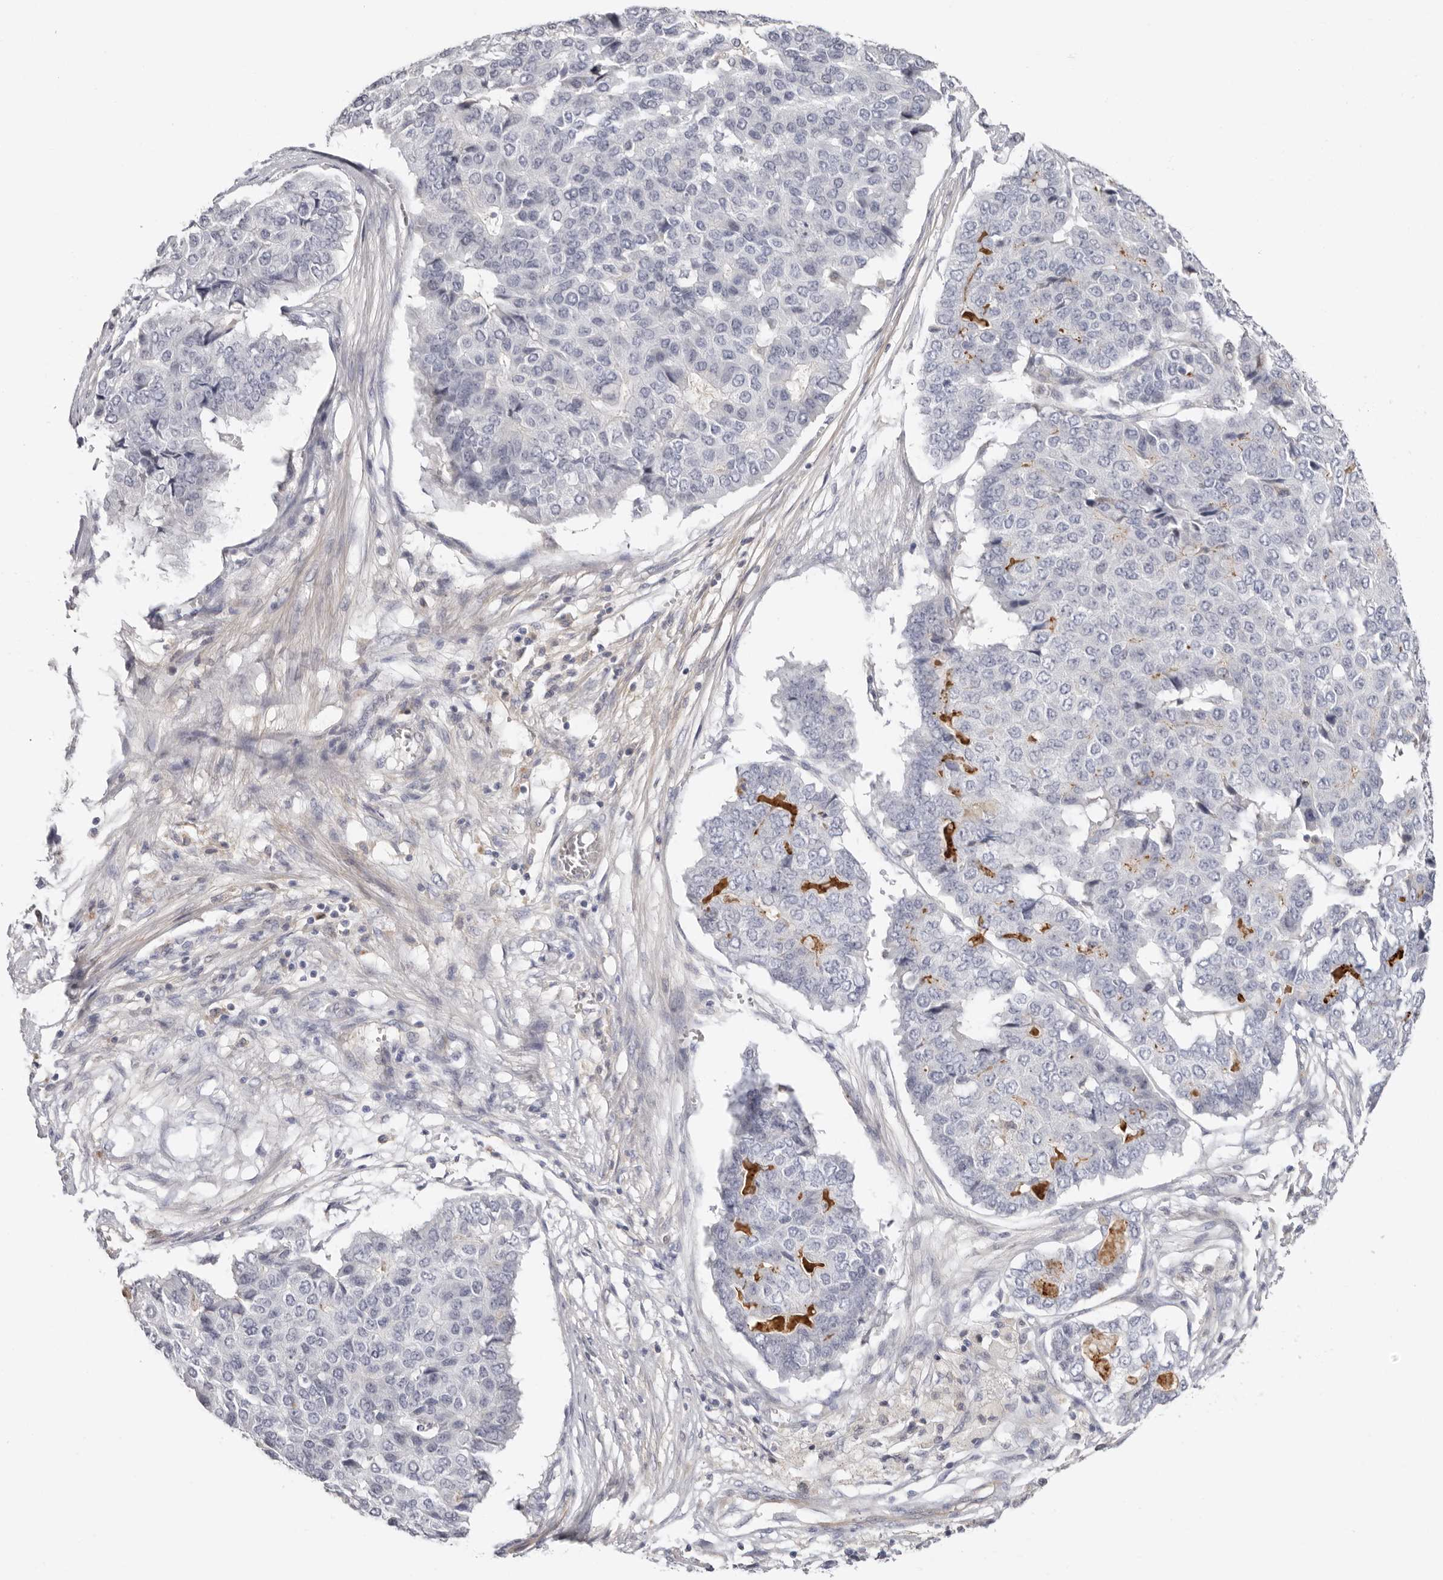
{"staining": {"intensity": "negative", "quantity": "none", "location": "none"}, "tissue": "pancreatic cancer", "cell_type": "Tumor cells", "image_type": "cancer", "snomed": [{"axis": "morphology", "description": "Adenocarcinoma, NOS"}, {"axis": "topography", "description": "Pancreas"}], "caption": "DAB immunohistochemical staining of human pancreatic cancer (adenocarcinoma) demonstrates no significant expression in tumor cells.", "gene": "PKDCC", "patient": {"sex": "male", "age": 50}}